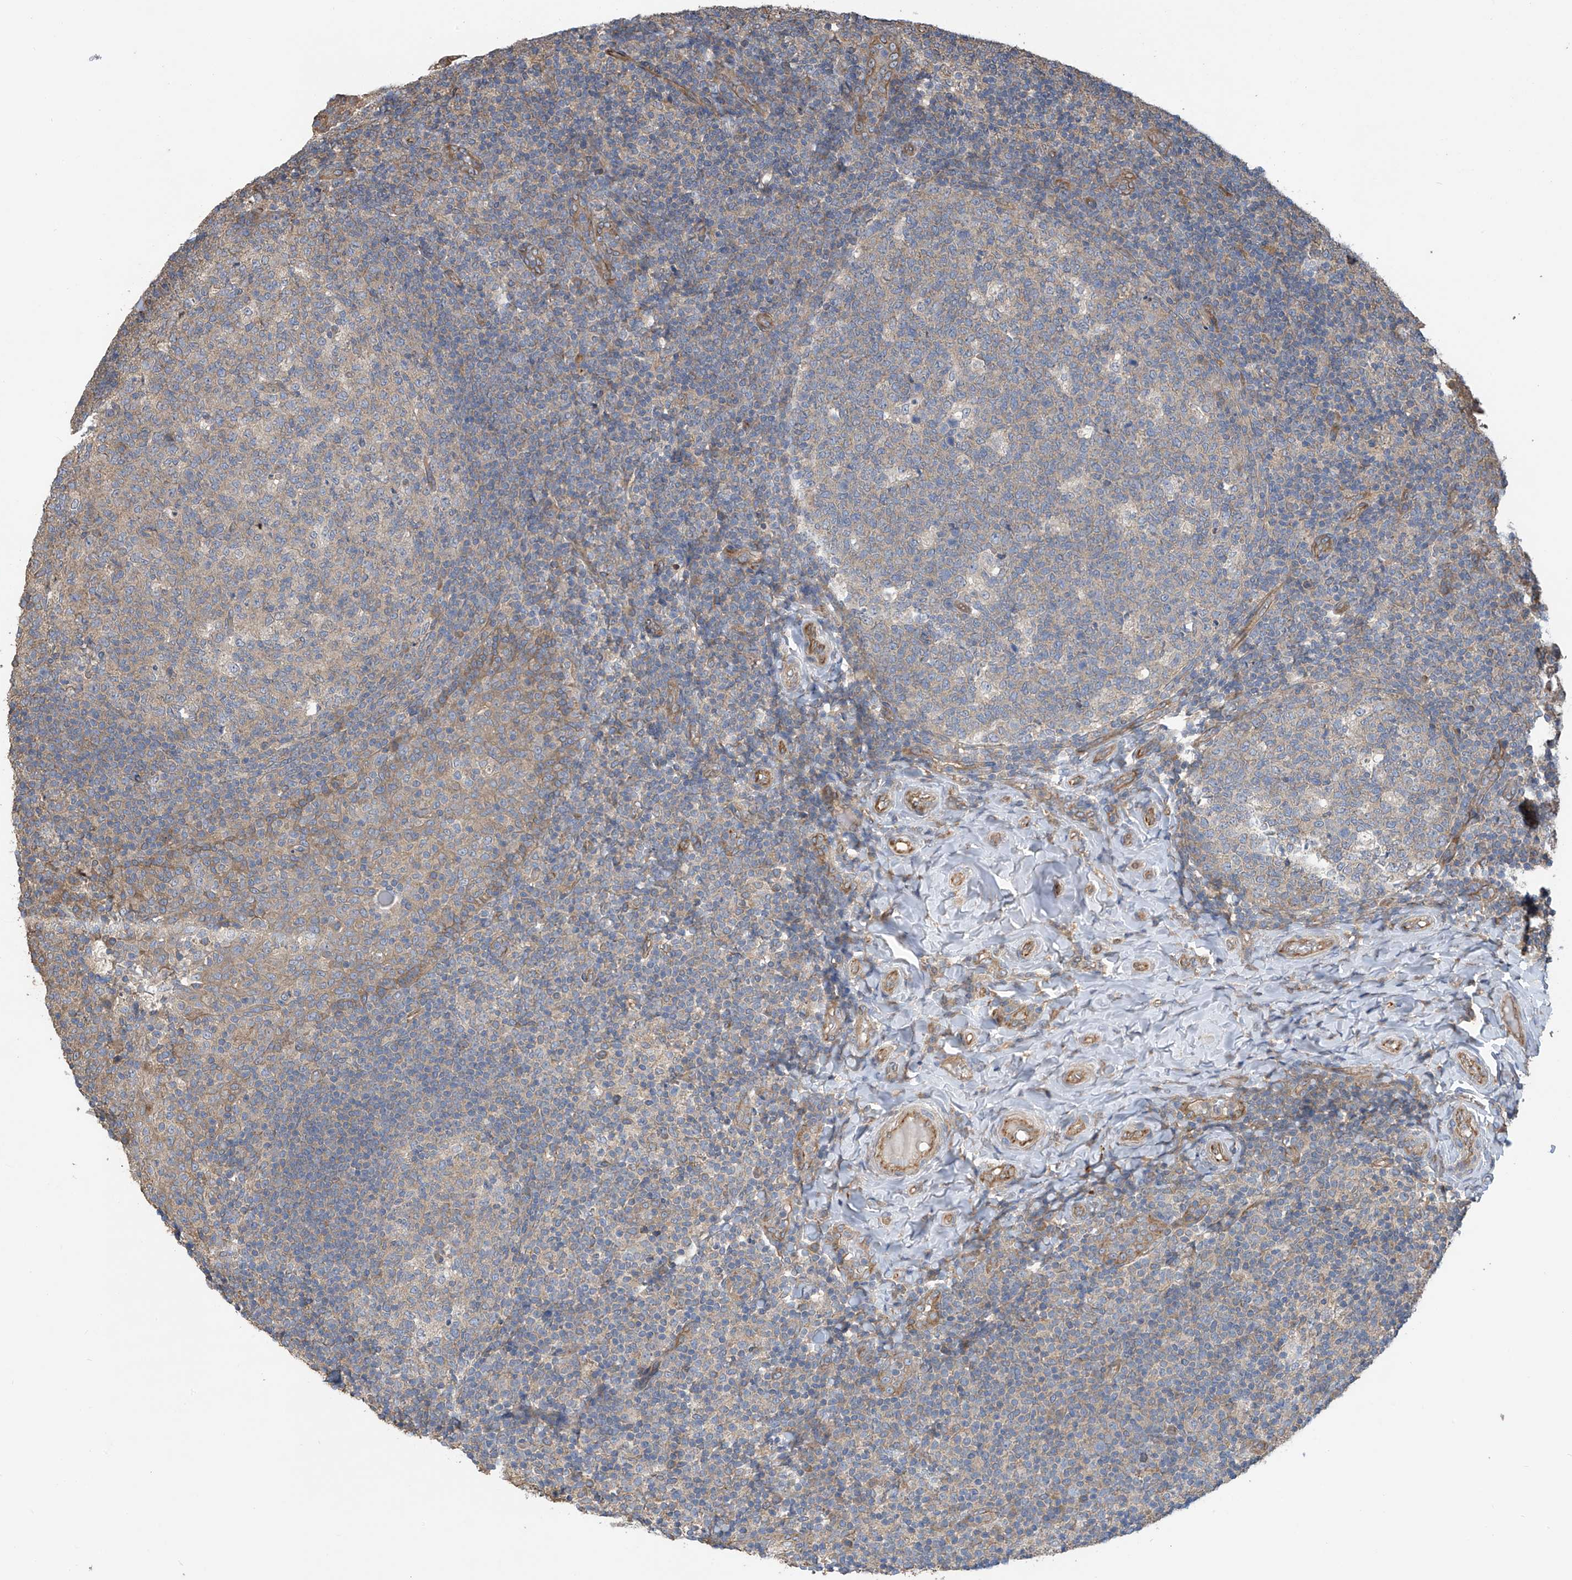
{"staining": {"intensity": "weak", "quantity": "25%-75%", "location": "cytoplasmic/membranous"}, "tissue": "tonsil", "cell_type": "Germinal center cells", "image_type": "normal", "snomed": [{"axis": "morphology", "description": "Normal tissue, NOS"}, {"axis": "topography", "description": "Tonsil"}], "caption": "A brown stain highlights weak cytoplasmic/membranous positivity of a protein in germinal center cells of benign tonsil.", "gene": "PHACTR4", "patient": {"sex": "female", "age": 19}}